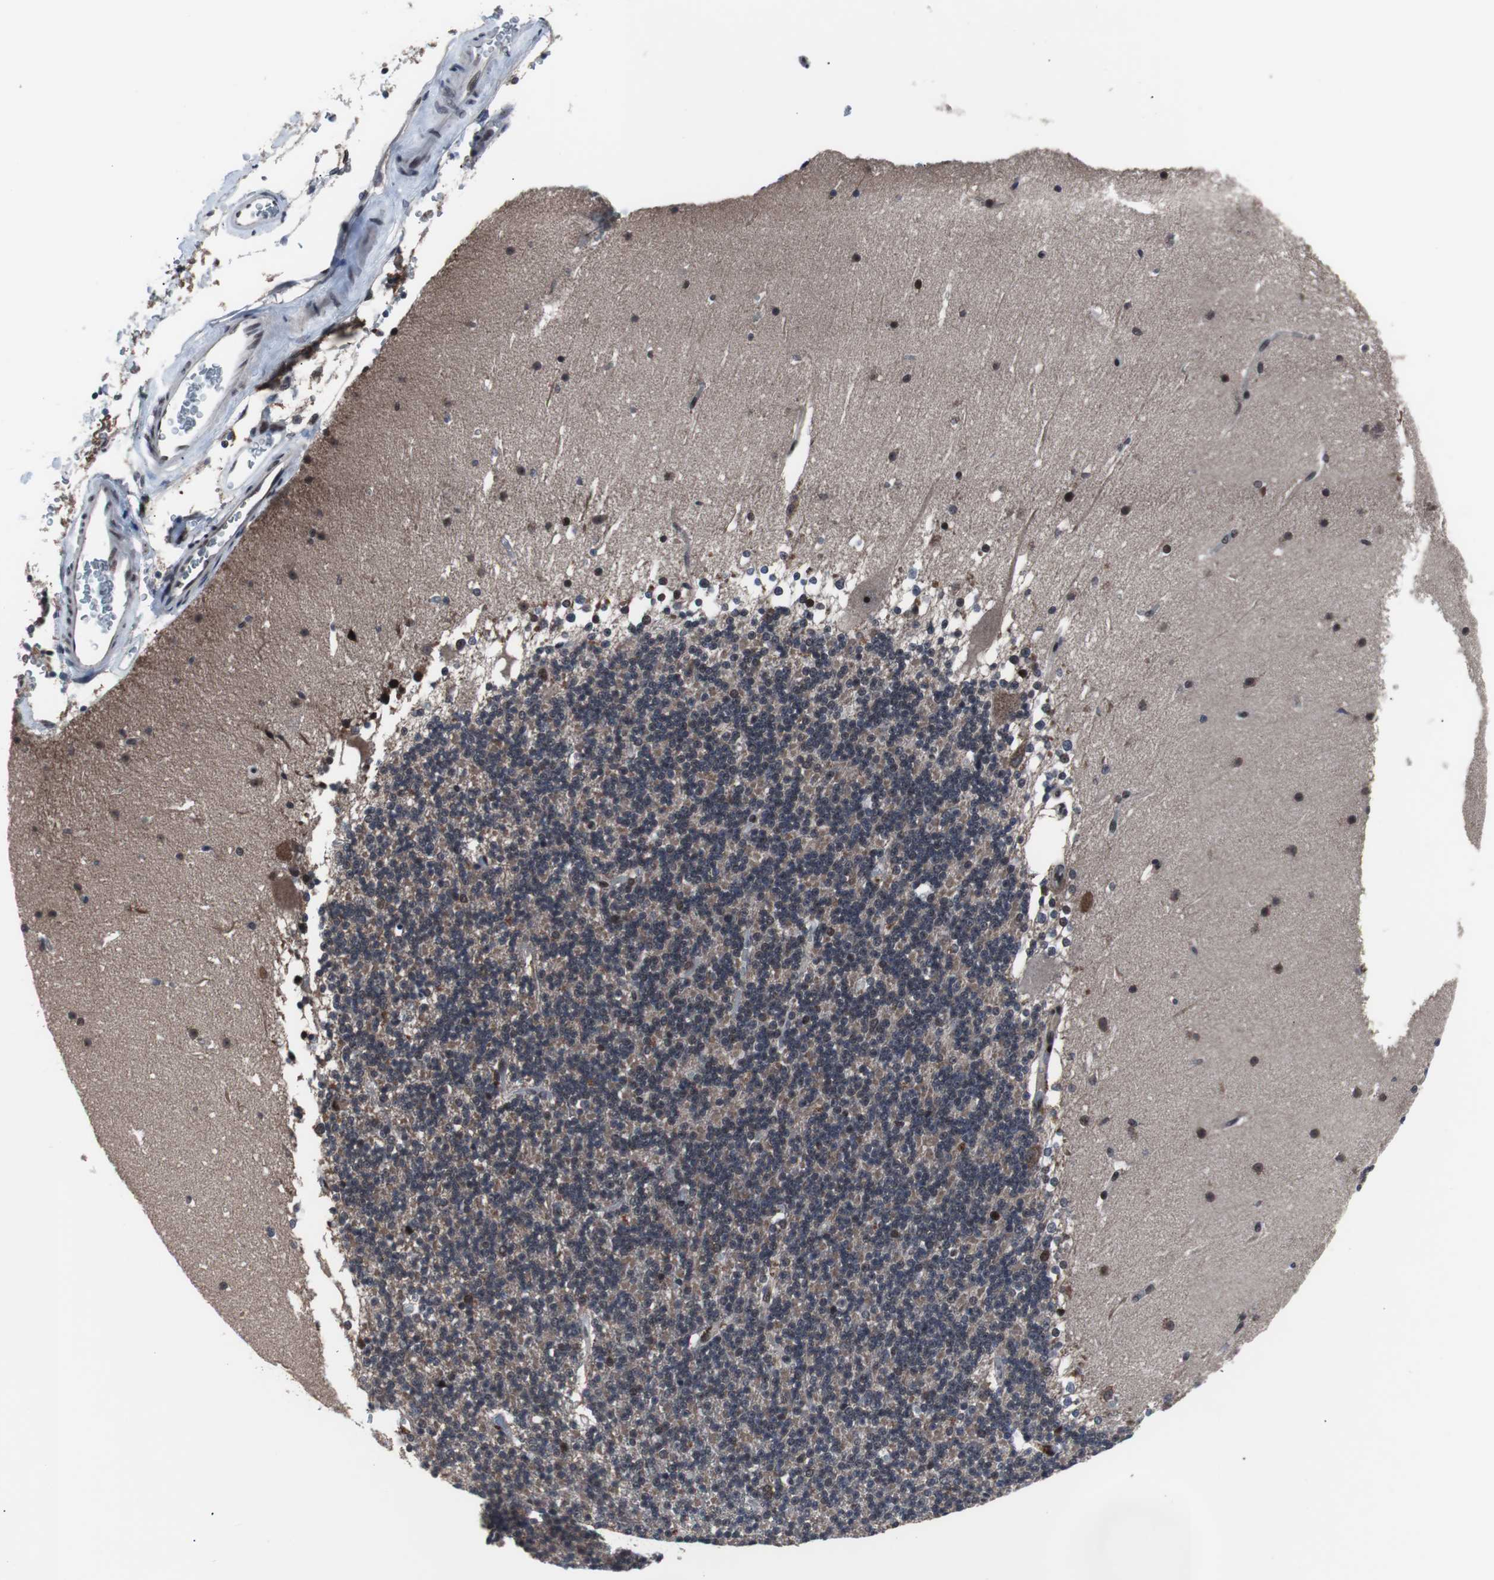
{"staining": {"intensity": "weak", "quantity": "25%-75%", "location": "nuclear"}, "tissue": "cerebellum", "cell_type": "Cells in granular layer", "image_type": "normal", "snomed": [{"axis": "morphology", "description": "Normal tissue, NOS"}, {"axis": "topography", "description": "Cerebellum"}], "caption": "Cells in granular layer display weak nuclear expression in approximately 25%-75% of cells in benign cerebellum.", "gene": "GTF2F2", "patient": {"sex": "female", "age": 19}}